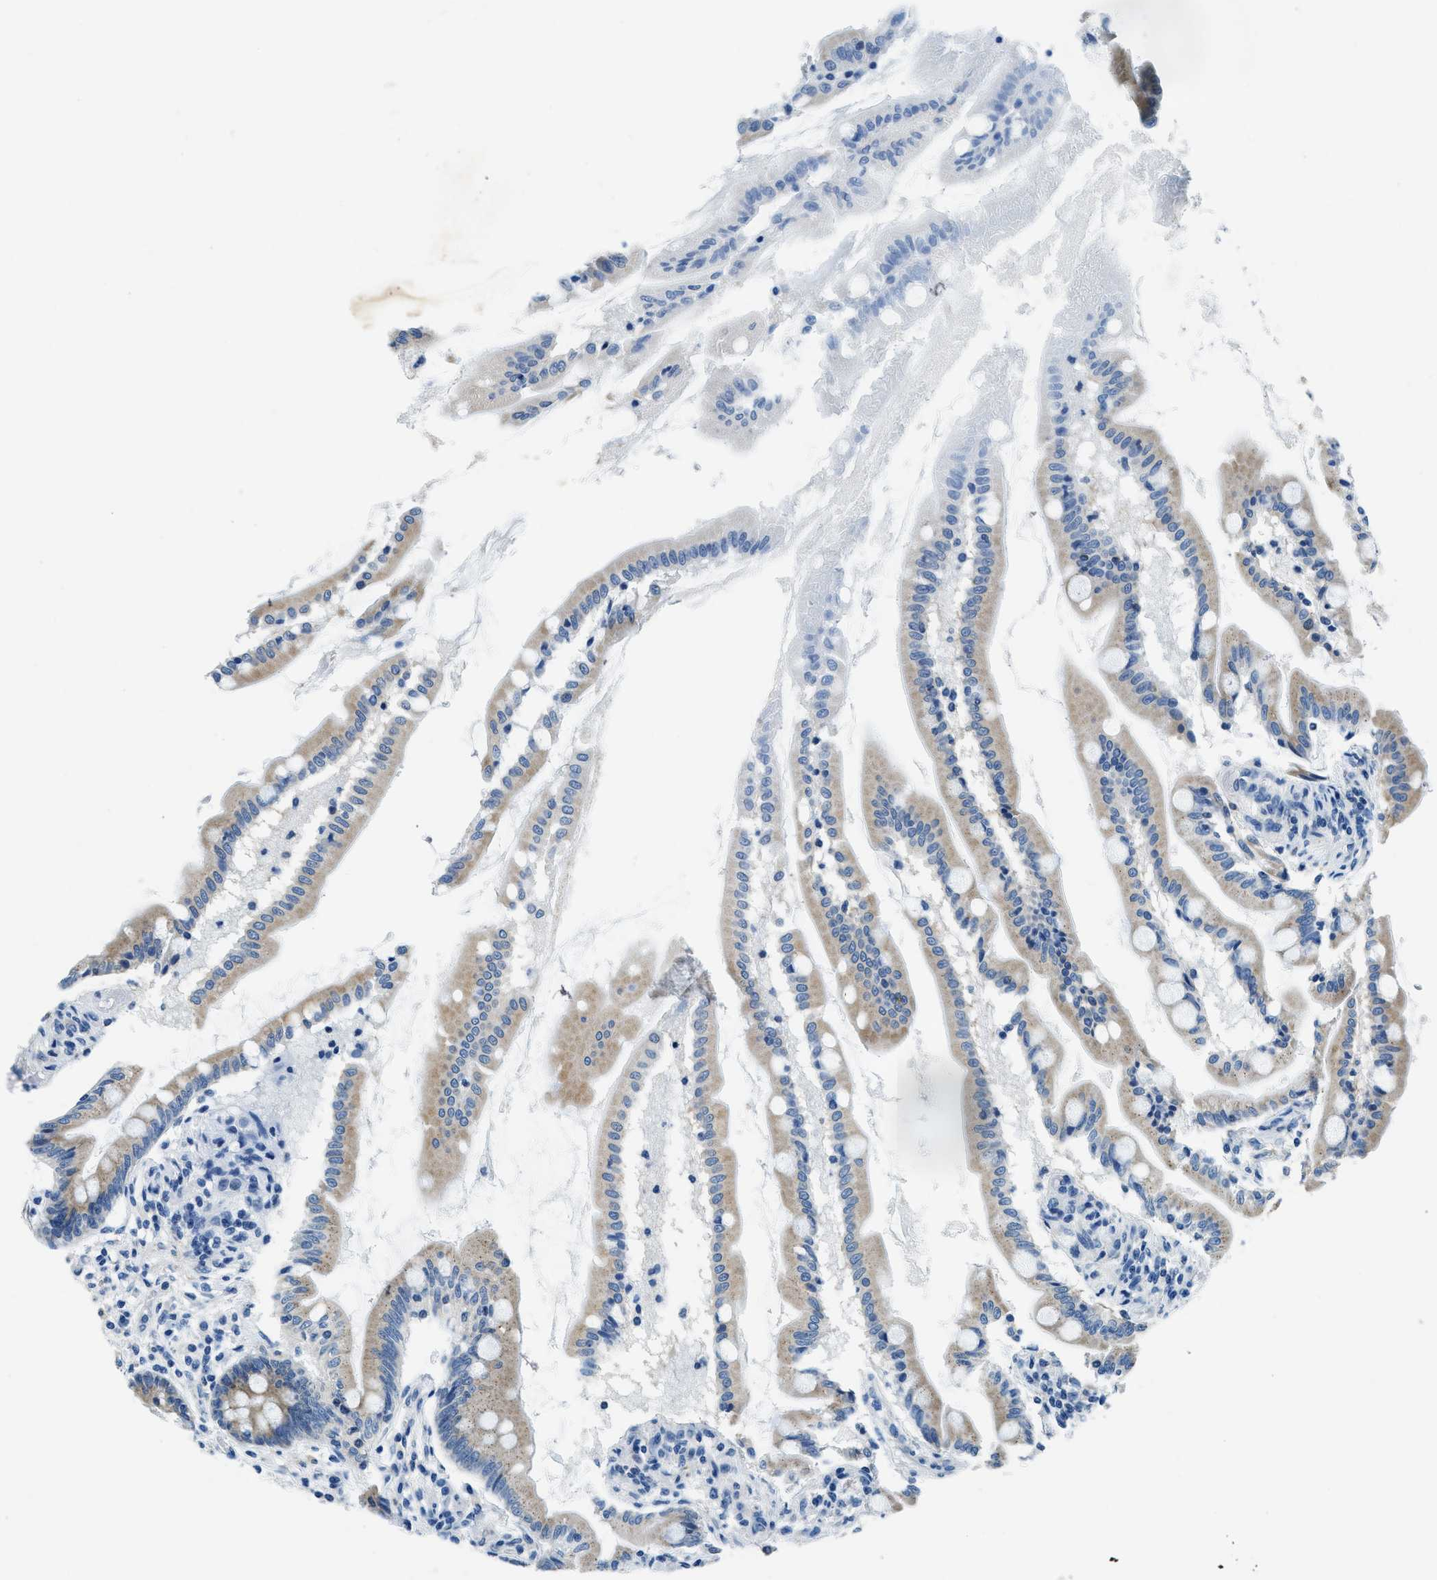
{"staining": {"intensity": "moderate", "quantity": ">75%", "location": "cytoplasmic/membranous"}, "tissue": "small intestine", "cell_type": "Glandular cells", "image_type": "normal", "snomed": [{"axis": "morphology", "description": "Normal tissue, NOS"}, {"axis": "topography", "description": "Small intestine"}], "caption": "Immunohistochemistry (IHC) (DAB (3,3'-diaminobenzidine)) staining of unremarkable human small intestine shows moderate cytoplasmic/membranous protein expression in approximately >75% of glandular cells. (Stains: DAB (3,3'-diaminobenzidine) in brown, nuclei in blue, Microscopy: brightfield microscopy at high magnification).", "gene": "UBAC2", "patient": {"sex": "female", "age": 56}}